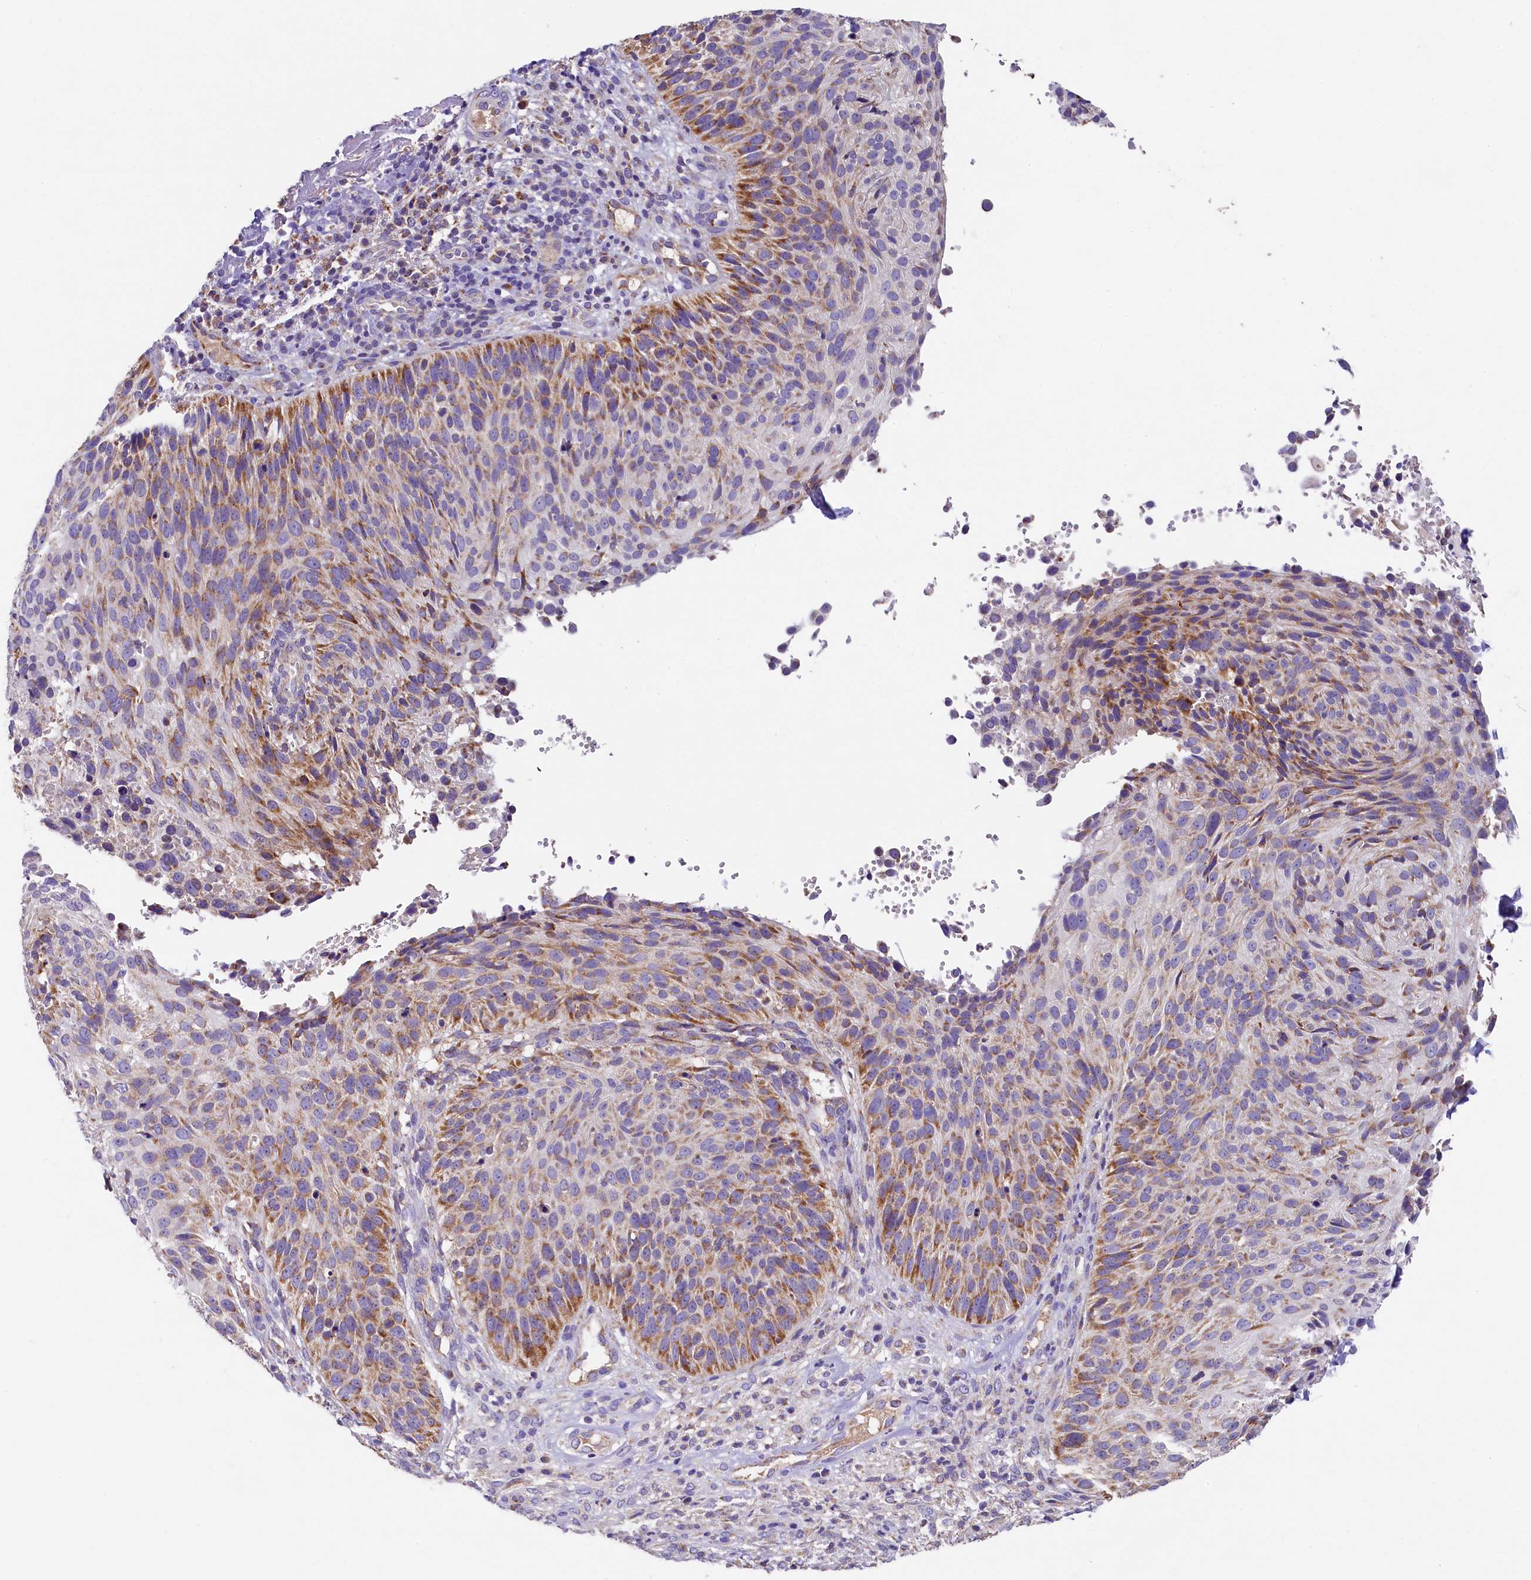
{"staining": {"intensity": "moderate", "quantity": "25%-75%", "location": "cytoplasmic/membranous"}, "tissue": "cervical cancer", "cell_type": "Tumor cells", "image_type": "cancer", "snomed": [{"axis": "morphology", "description": "Squamous cell carcinoma, NOS"}, {"axis": "topography", "description": "Cervix"}], "caption": "Cervical cancer (squamous cell carcinoma) tissue demonstrates moderate cytoplasmic/membranous positivity in about 25%-75% of tumor cells", "gene": "PMPCB", "patient": {"sex": "female", "age": 74}}